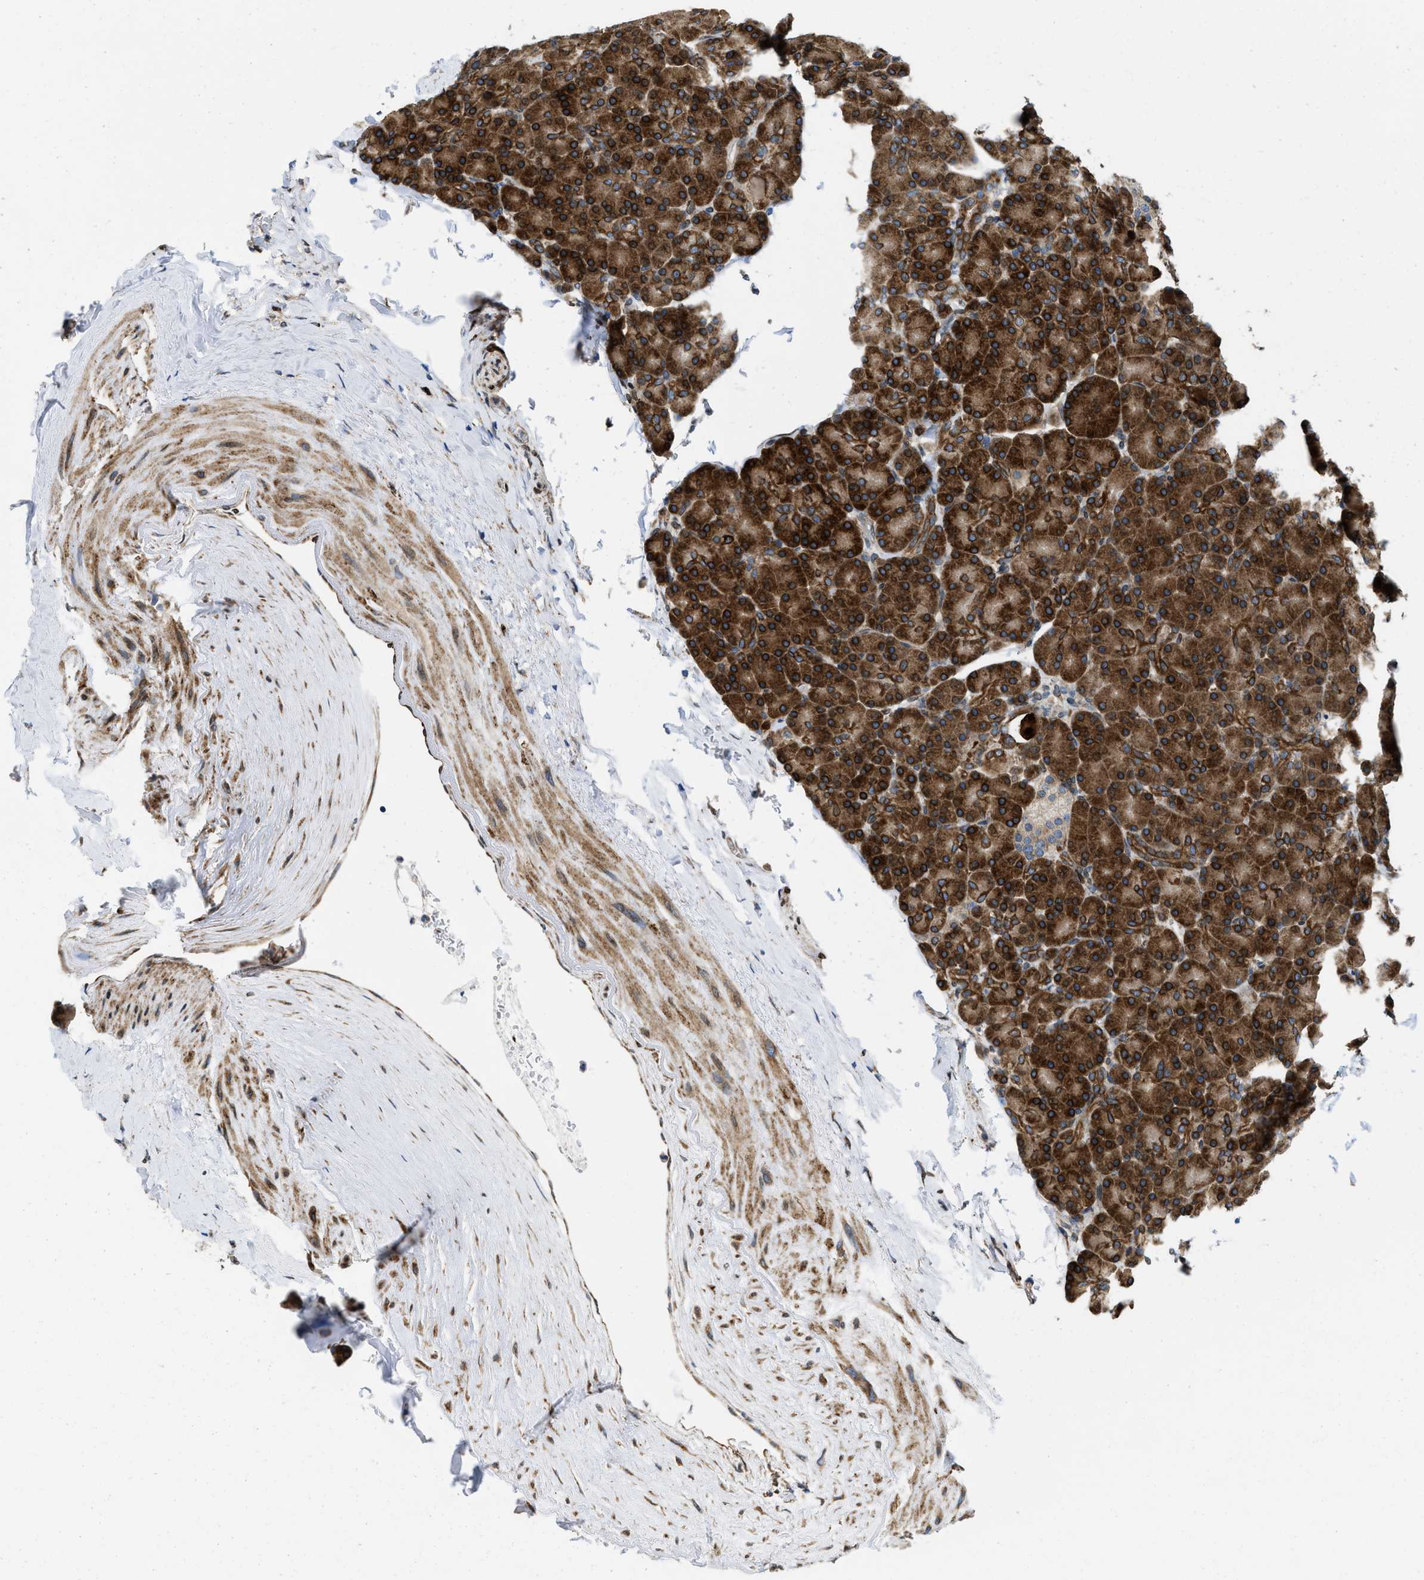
{"staining": {"intensity": "strong", "quantity": ">75%", "location": "cytoplasmic/membranous"}, "tissue": "pancreas", "cell_type": "Exocrine glandular cells", "image_type": "normal", "snomed": [{"axis": "morphology", "description": "Normal tissue, NOS"}, {"axis": "topography", "description": "Pancreas"}], "caption": "Immunohistochemistry (IHC) (DAB (3,3'-diaminobenzidine)) staining of normal human pancreas shows strong cytoplasmic/membranous protein expression in approximately >75% of exocrine glandular cells. The staining was performed using DAB (3,3'-diaminobenzidine) to visualize the protein expression in brown, while the nuclei were stained in blue with hematoxylin (Magnification: 20x).", "gene": "ERLIN2", "patient": {"sex": "female", "age": 43}}